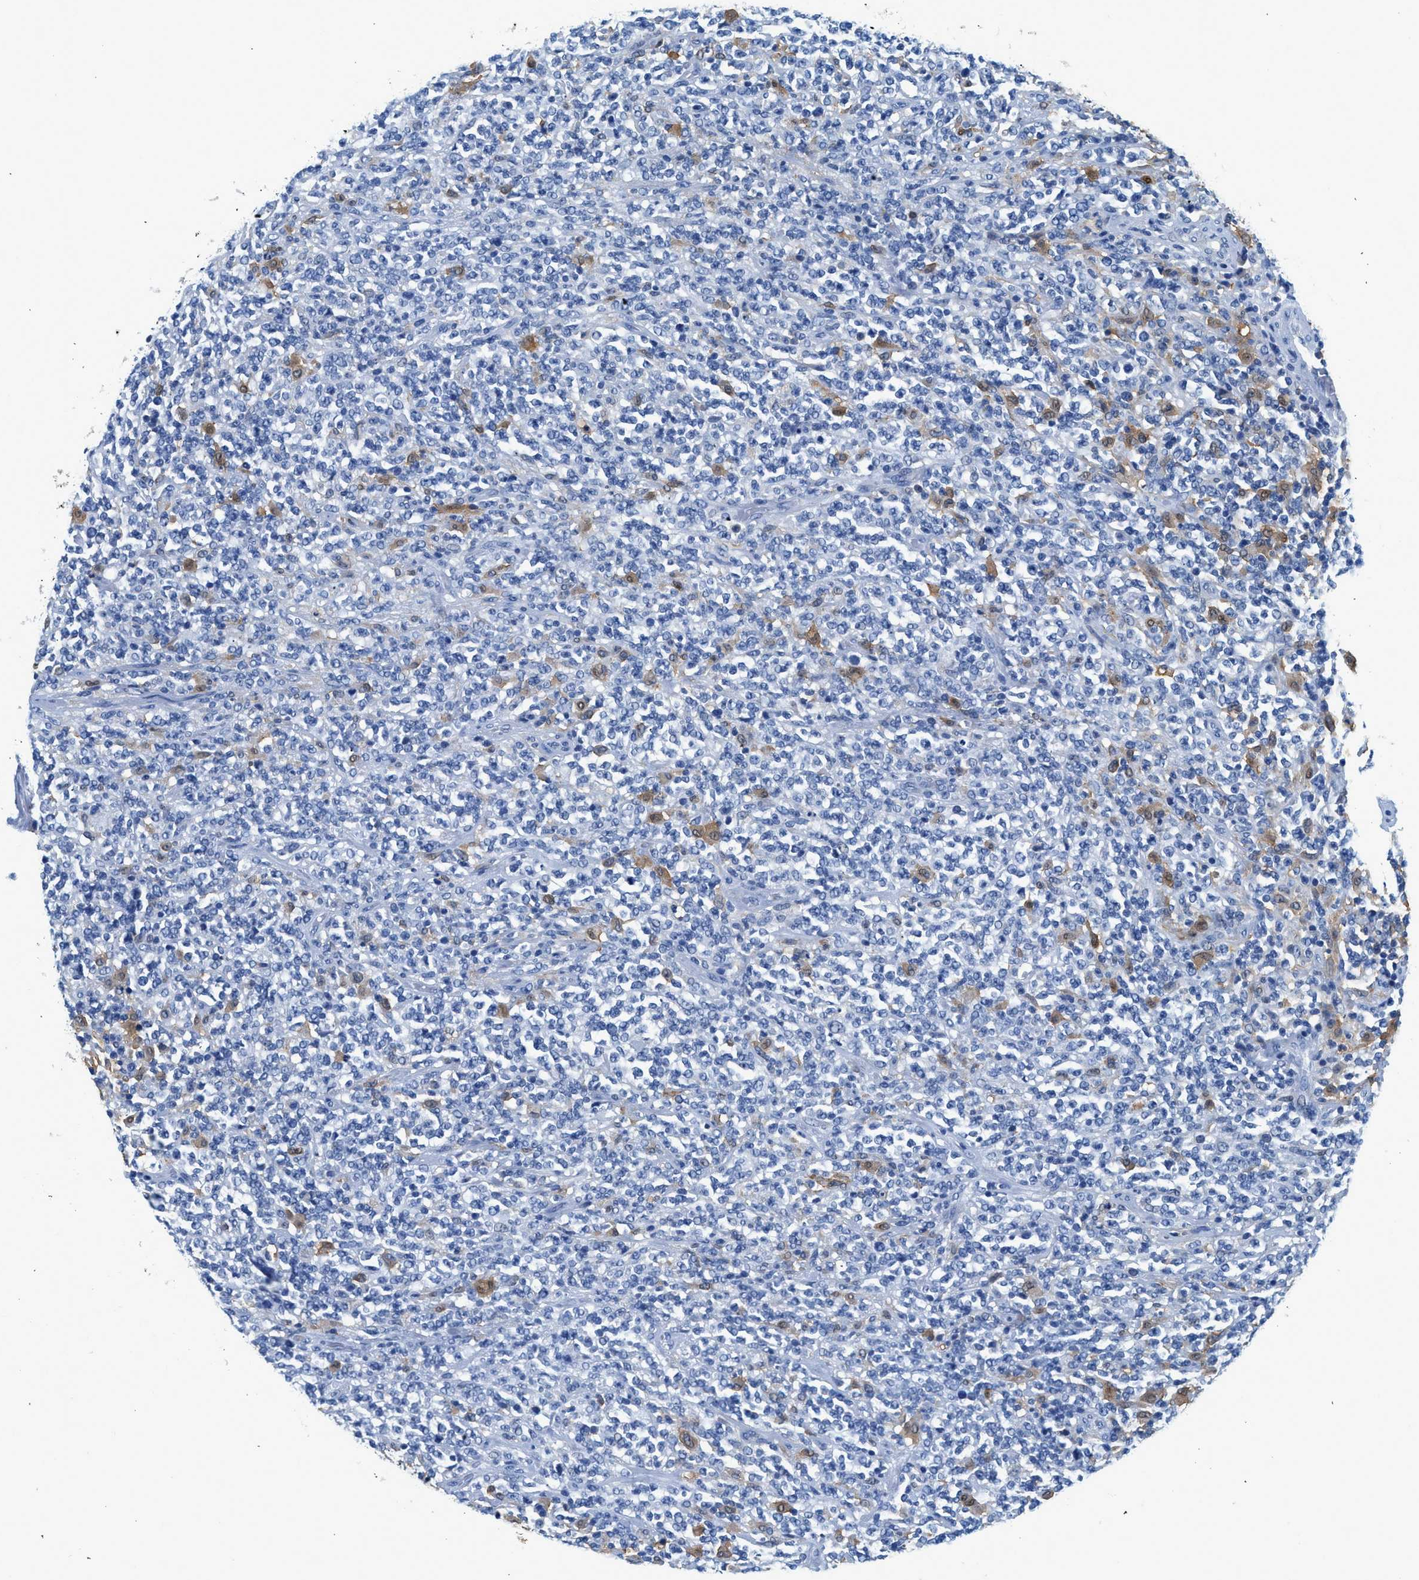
{"staining": {"intensity": "moderate", "quantity": "<25%", "location": "cytoplasmic/membranous"}, "tissue": "lymphoma", "cell_type": "Tumor cells", "image_type": "cancer", "snomed": [{"axis": "morphology", "description": "Malignant lymphoma, non-Hodgkin's type, High grade"}, {"axis": "topography", "description": "Soft tissue"}], "caption": "Immunohistochemistry (DAB (3,3'-diaminobenzidine)) staining of lymphoma demonstrates moderate cytoplasmic/membranous protein expression in about <25% of tumor cells.", "gene": "FADS6", "patient": {"sex": "male", "age": 18}}